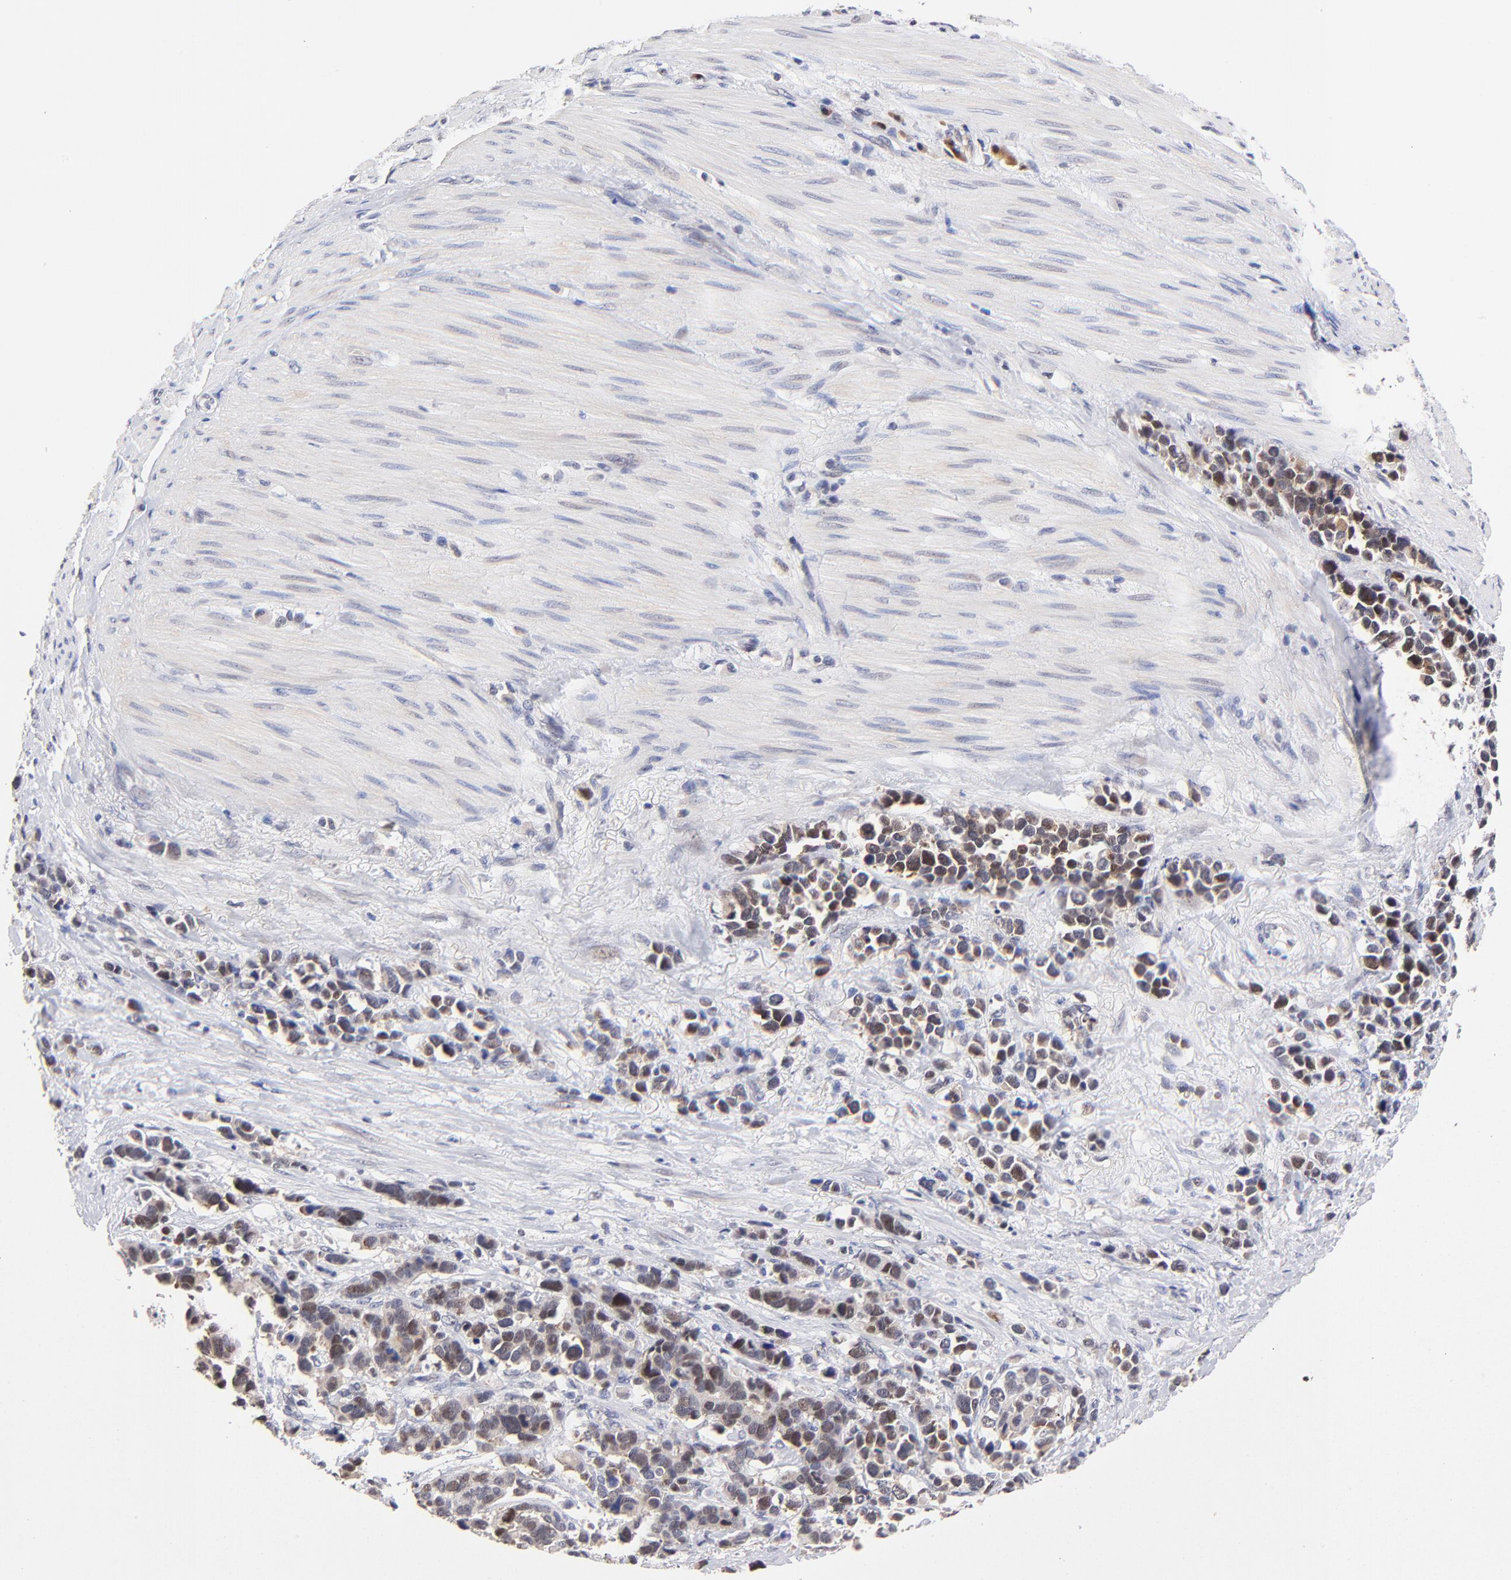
{"staining": {"intensity": "moderate", "quantity": ">75%", "location": "cytoplasmic/membranous"}, "tissue": "stomach cancer", "cell_type": "Tumor cells", "image_type": "cancer", "snomed": [{"axis": "morphology", "description": "Adenocarcinoma, NOS"}, {"axis": "topography", "description": "Stomach, upper"}], "caption": "Protein analysis of adenocarcinoma (stomach) tissue shows moderate cytoplasmic/membranous expression in approximately >75% of tumor cells. (DAB (3,3'-diaminobenzidine) IHC with brightfield microscopy, high magnification).", "gene": "ZNF155", "patient": {"sex": "male", "age": 71}}